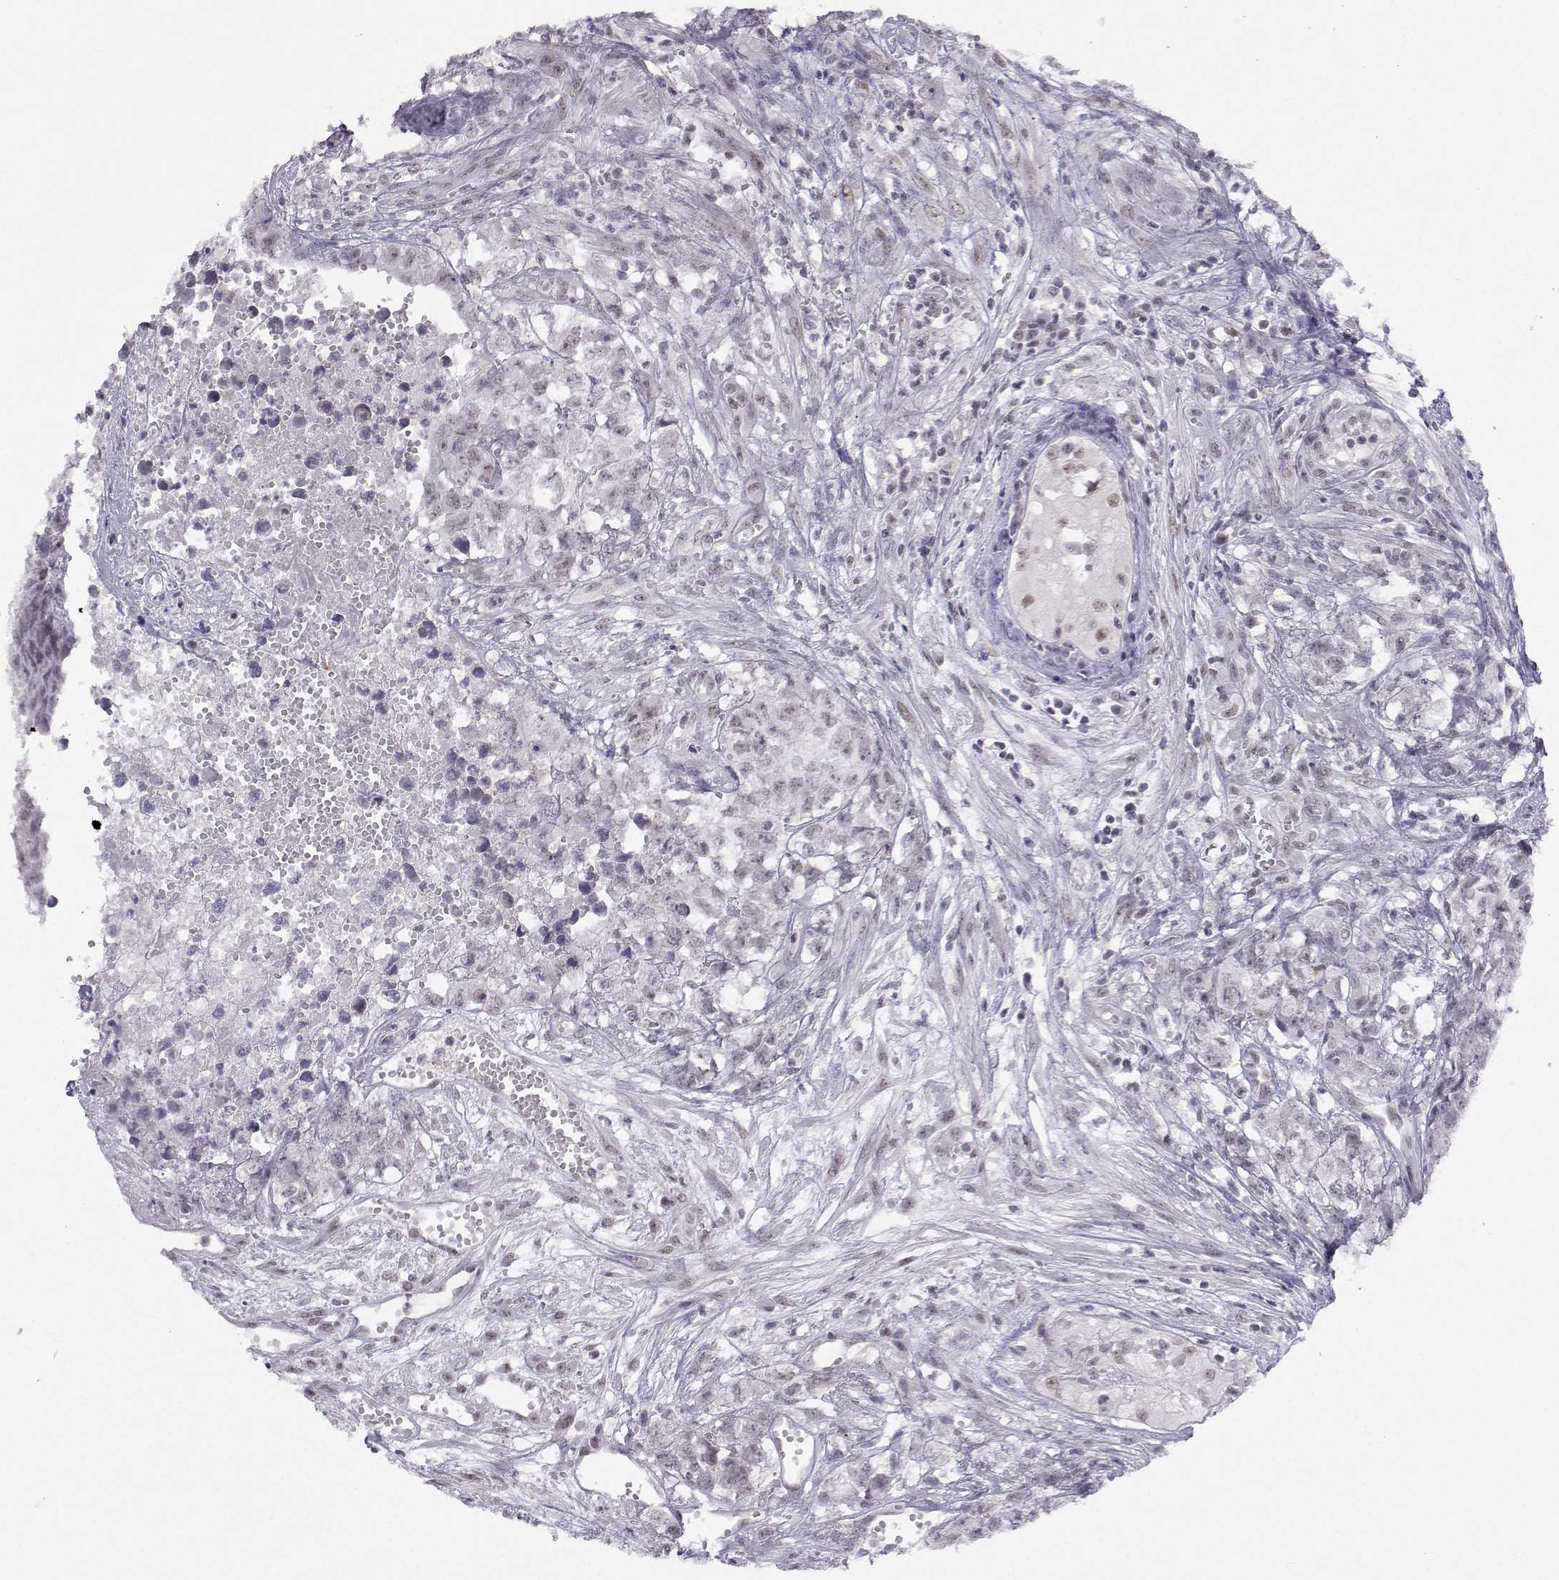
{"staining": {"intensity": "negative", "quantity": "none", "location": "none"}, "tissue": "testis cancer", "cell_type": "Tumor cells", "image_type": "cancer", "snomed": [{"axis": "morphology", "description": "Seminoma, NOS"}, {"axis": "morphology", "description": "Carcinoma, Embryonal, NOS"}, {"axis": "topography", "description": "Testis"}], "caption": "The photomicrograph reveals no staining of tumor cells in testis seminoma.", "gene": "MED26", "patient": {"sex": "male", "age": 22}}